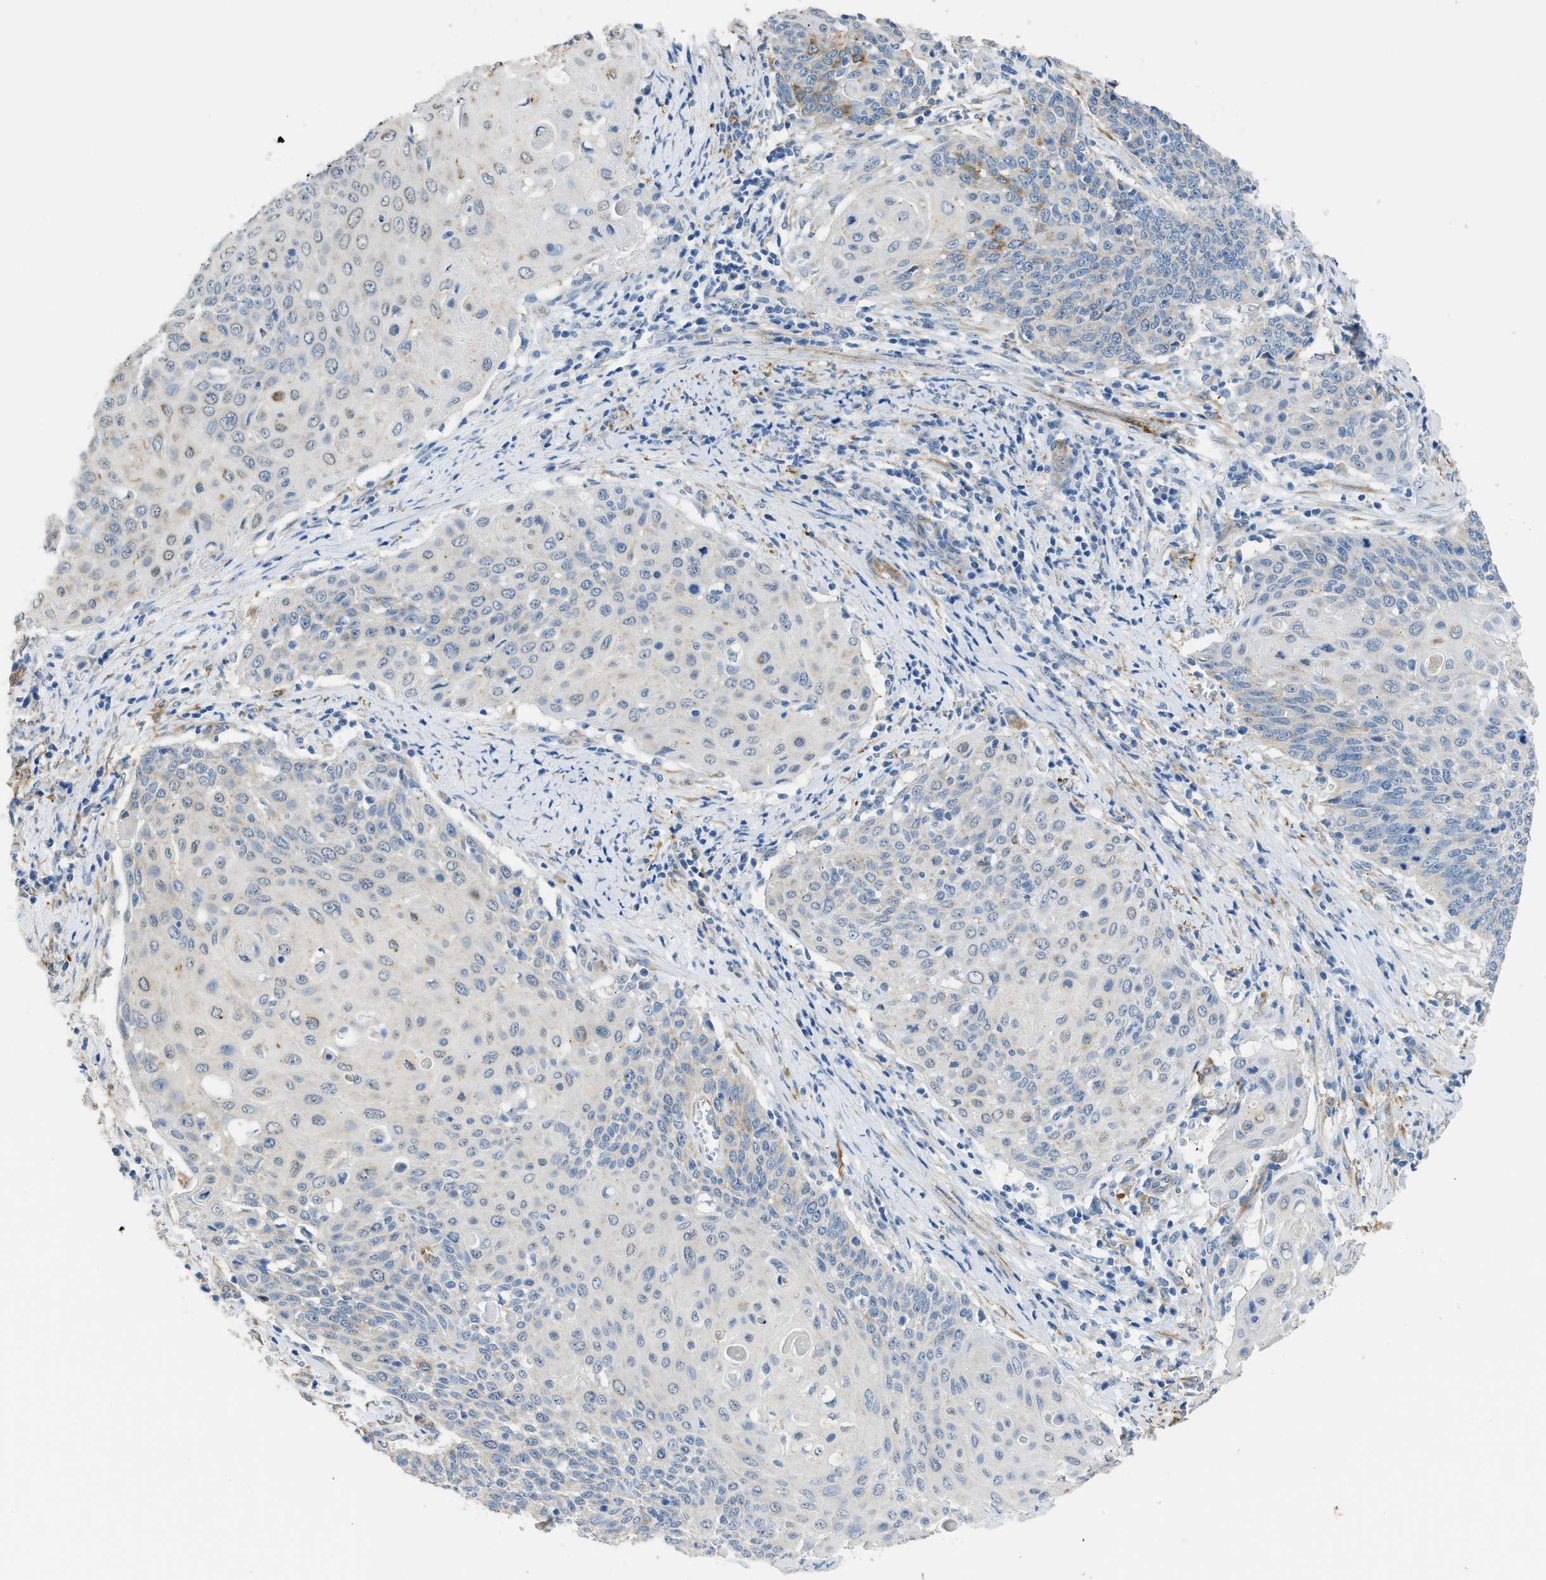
{"staining": {"intensity": "negative", "quantity": "none", "location": "none"}, "tissue": "cervical cancer", "cell_type": "Tumor cells", "image_type": "cancer", "snomed": [{"axis": "morphology", "description": "Squamous cell carcinoma, NOS"}, {"axis": "topography", "description": "Cervix"}], "caption": "This is a histopathology image of immunohistochemistry (IHC) staining of cervical cancer (squamous cell carcinoma), which shows no expression in tumor cells. Nuclei are stained in blue.", "gene": "ZSWIM5", "patient": {"sex": "female", "age": 39}}